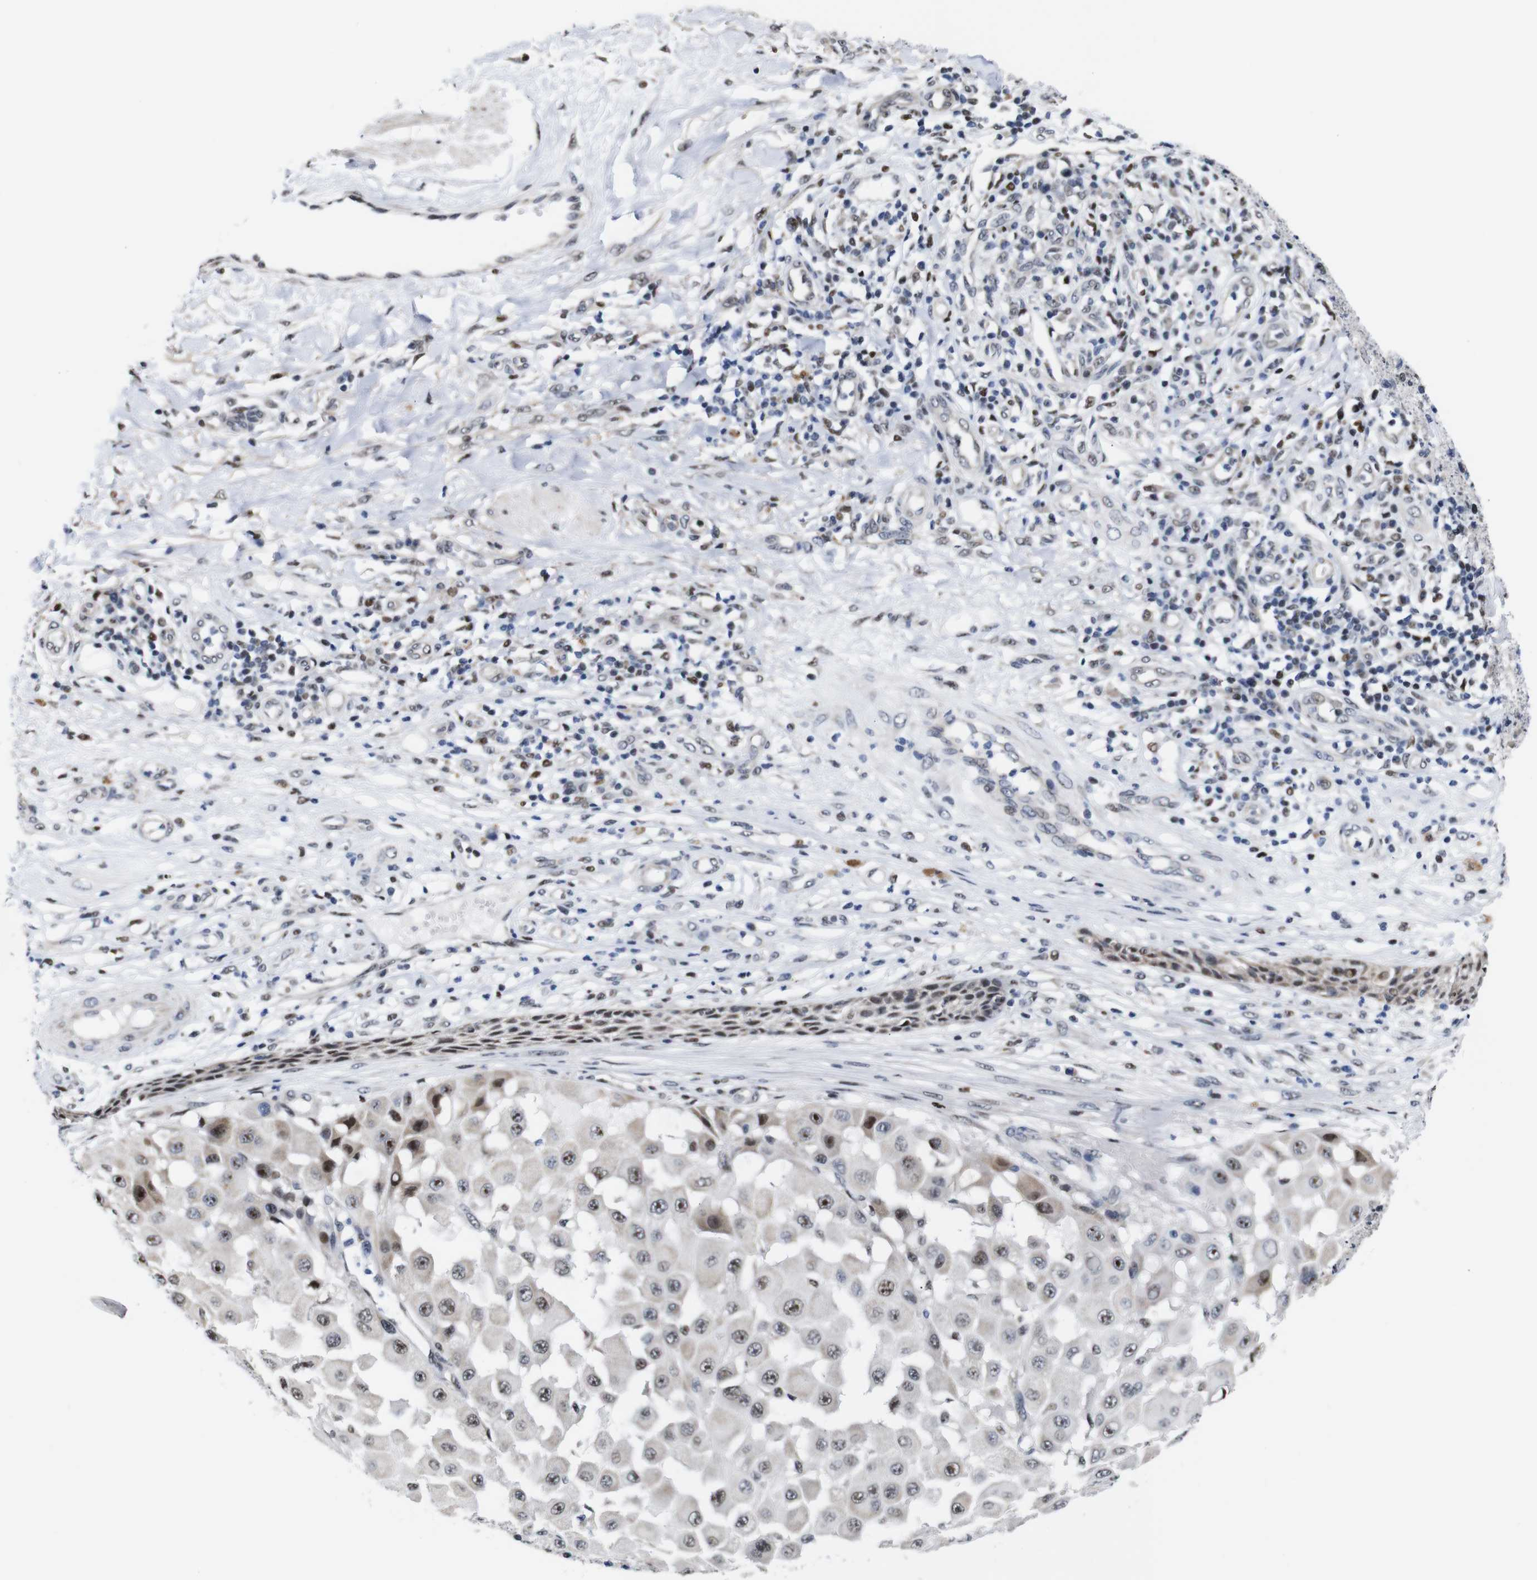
{"staining": {"intensity": "strong", "quantity": "<25%", "location": "nuclear"}, "tissue": "melanoma", "cell_type": "Tumor cells", "image_type": "cancer", "snomed": [{"axis": "morphology", "description": "Malignant melanoma, NOS"}, {"axis": "topography", "description": "Skin"}], "caption": "Immunohistochemical staining of malignant melanoma demonstrates strong nuclear protein positivity in approximately <25% of tumor cells.", "gene": "GATA6", "patient": {"sex": "female", "age": 81}}